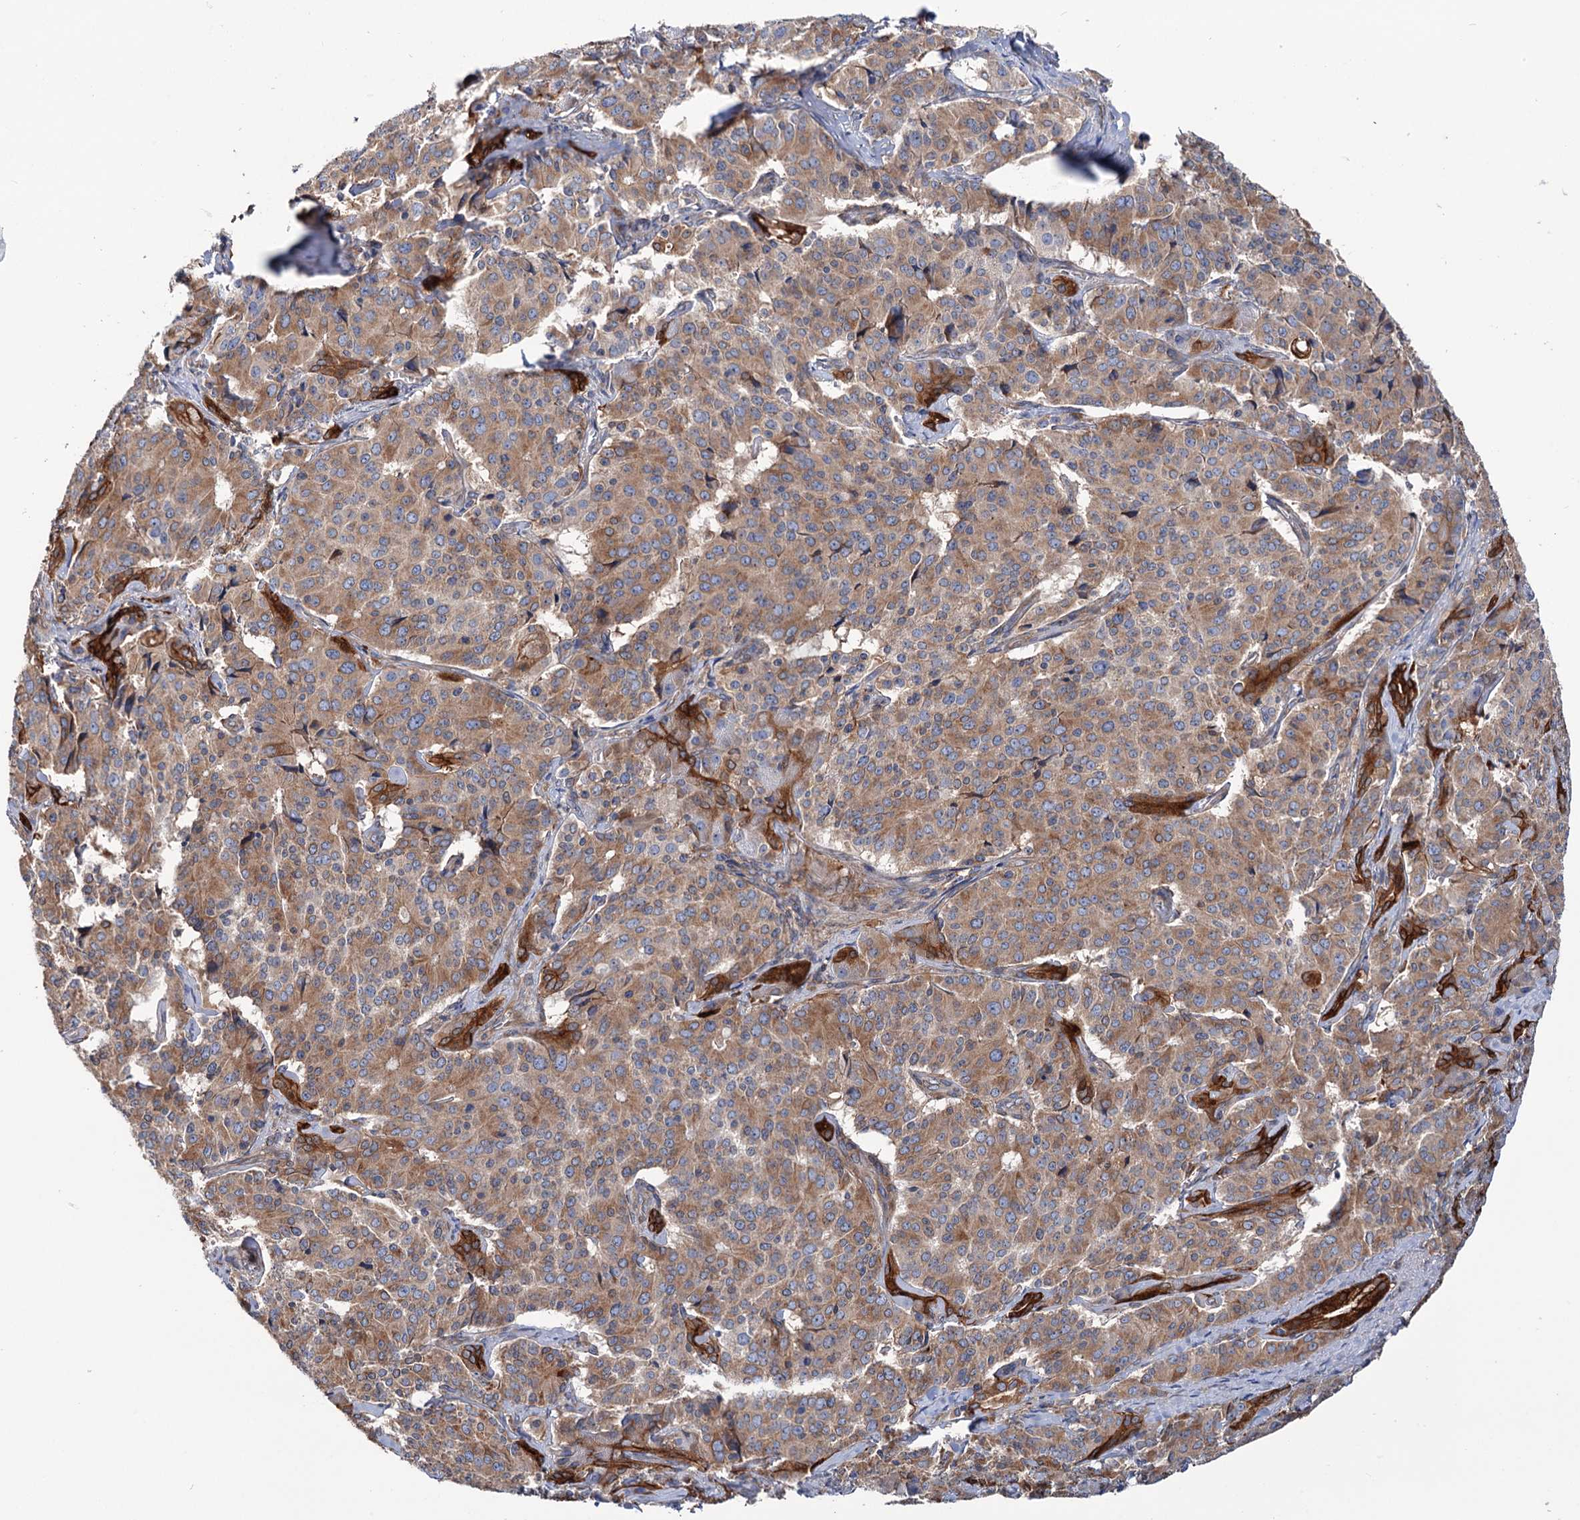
{"staining": {"intensity": "moderate", "quantity": ">75%", "location": "cytoplasmic/membranous"}, "tissue": "pancreatic cancer", "cell_type": "Tumor cells", "image_type": "cancer", "snomed": [{"axis": "morphology", "description": "Adenocarcinoma, NOS"}, {"axis": "topography", "description": "Pancreas"}], "caption": "Immunohistochemical staining of pancreatic cancer displays moderate cytoplasmic/membranous protein expression in about >75% of tumor cells. Ihc stains the protein in brown and the nuclei are stained blue.", "gene": "PTDSS2", "patient": {"sex": "female", "age": 74}}